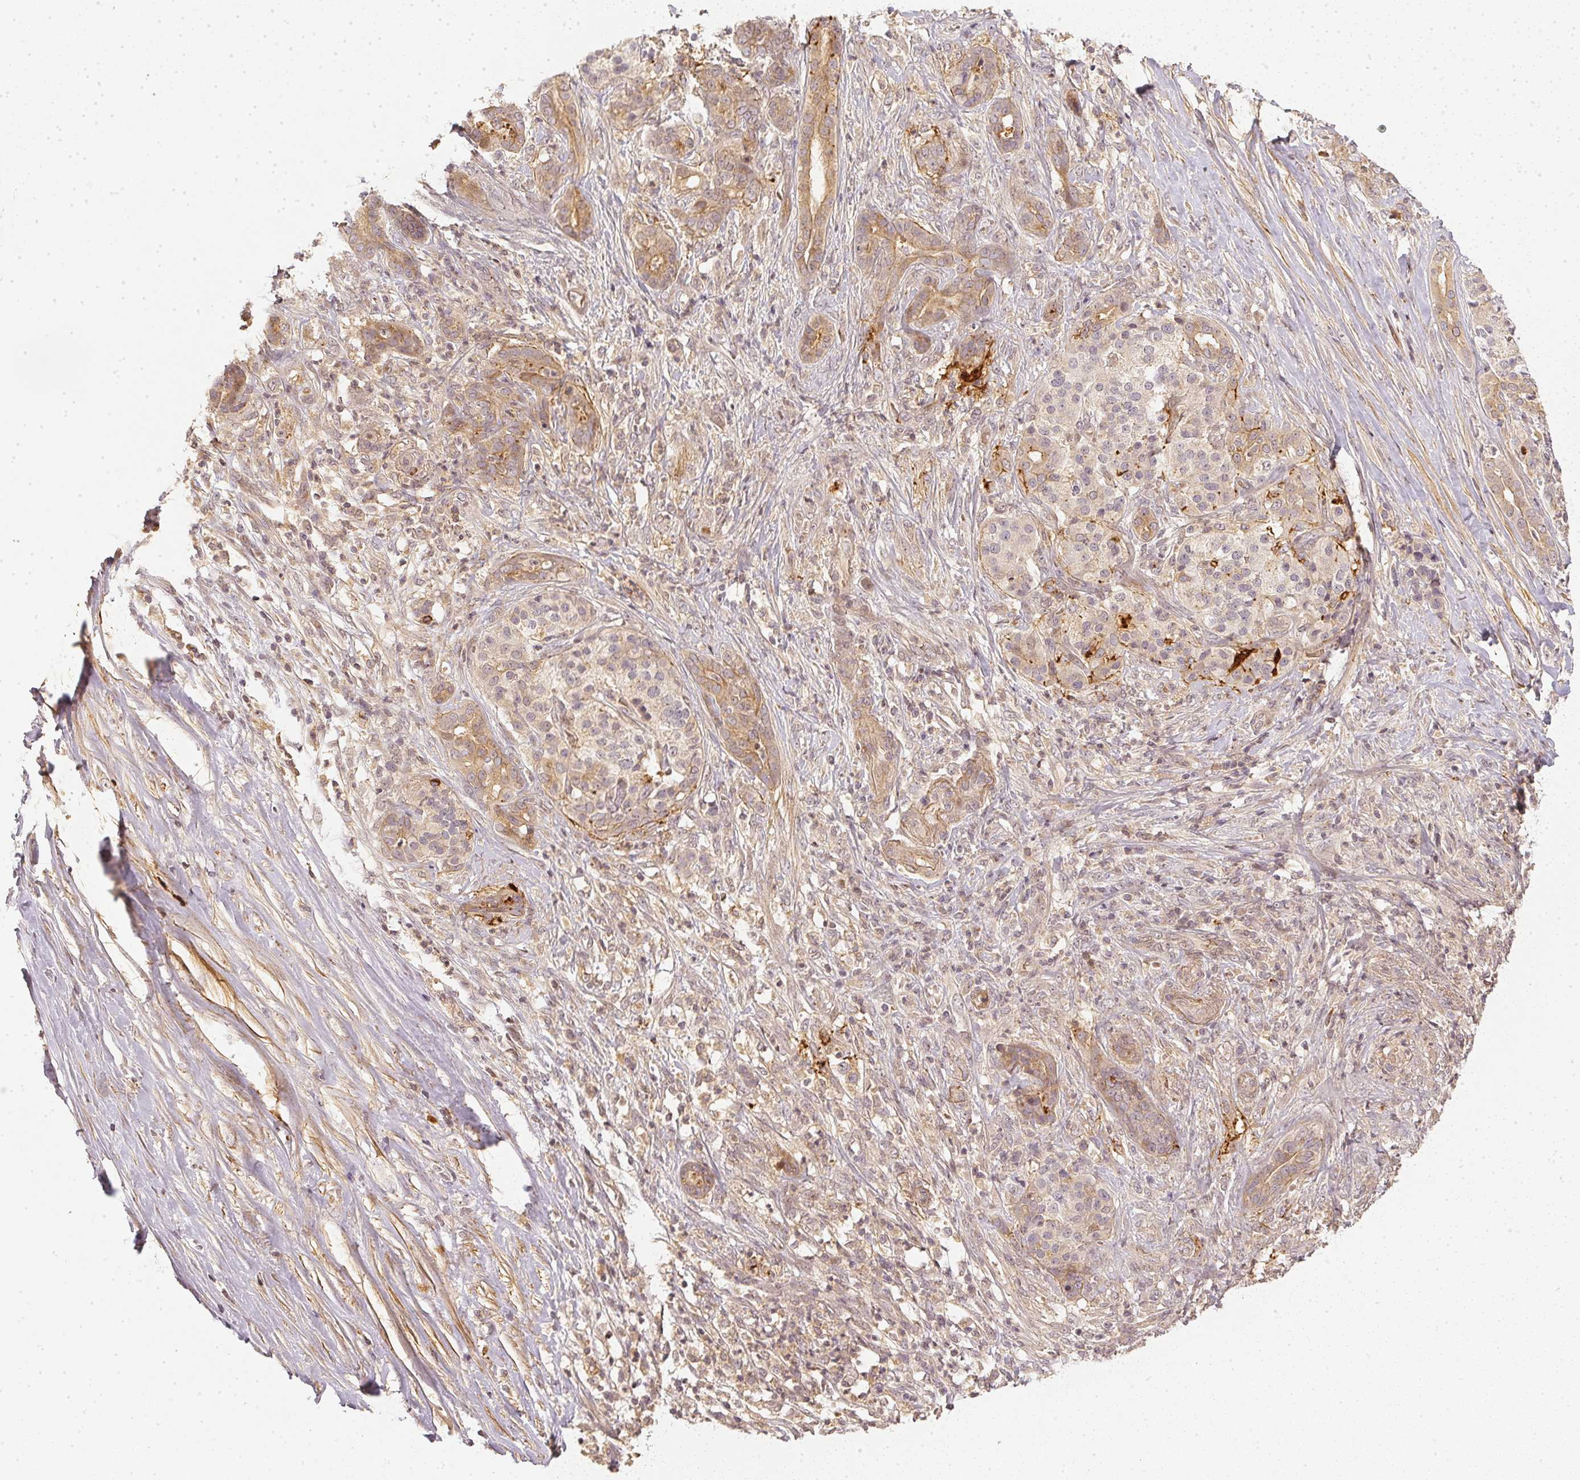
{"staining": {"intensity": "negative", "quantity": "none", "location": "none"}, "tissue": "pancreatic cancer", "cell_type": "Tumor cells", "image_type": "cancer", "snomed": [{"axis": "morphology", "description": "Normal tissue, NOS"}, {"axis": "morphology", "description": "Inflammation, NOS"}, {"axis": "morphology", "description": "Adenocarcinoma, NOS"}, {"axis": "topography", "description": "Pancreas"}], "caption": "The histopathology image demonstrates no staining of tumor cells in pancreatic adenocarcinoma. (DAB immunohistochemistry (IHC), high magnification).", "gene": "SERPINE1", "patient": {"sex": "male", "age": 57}}